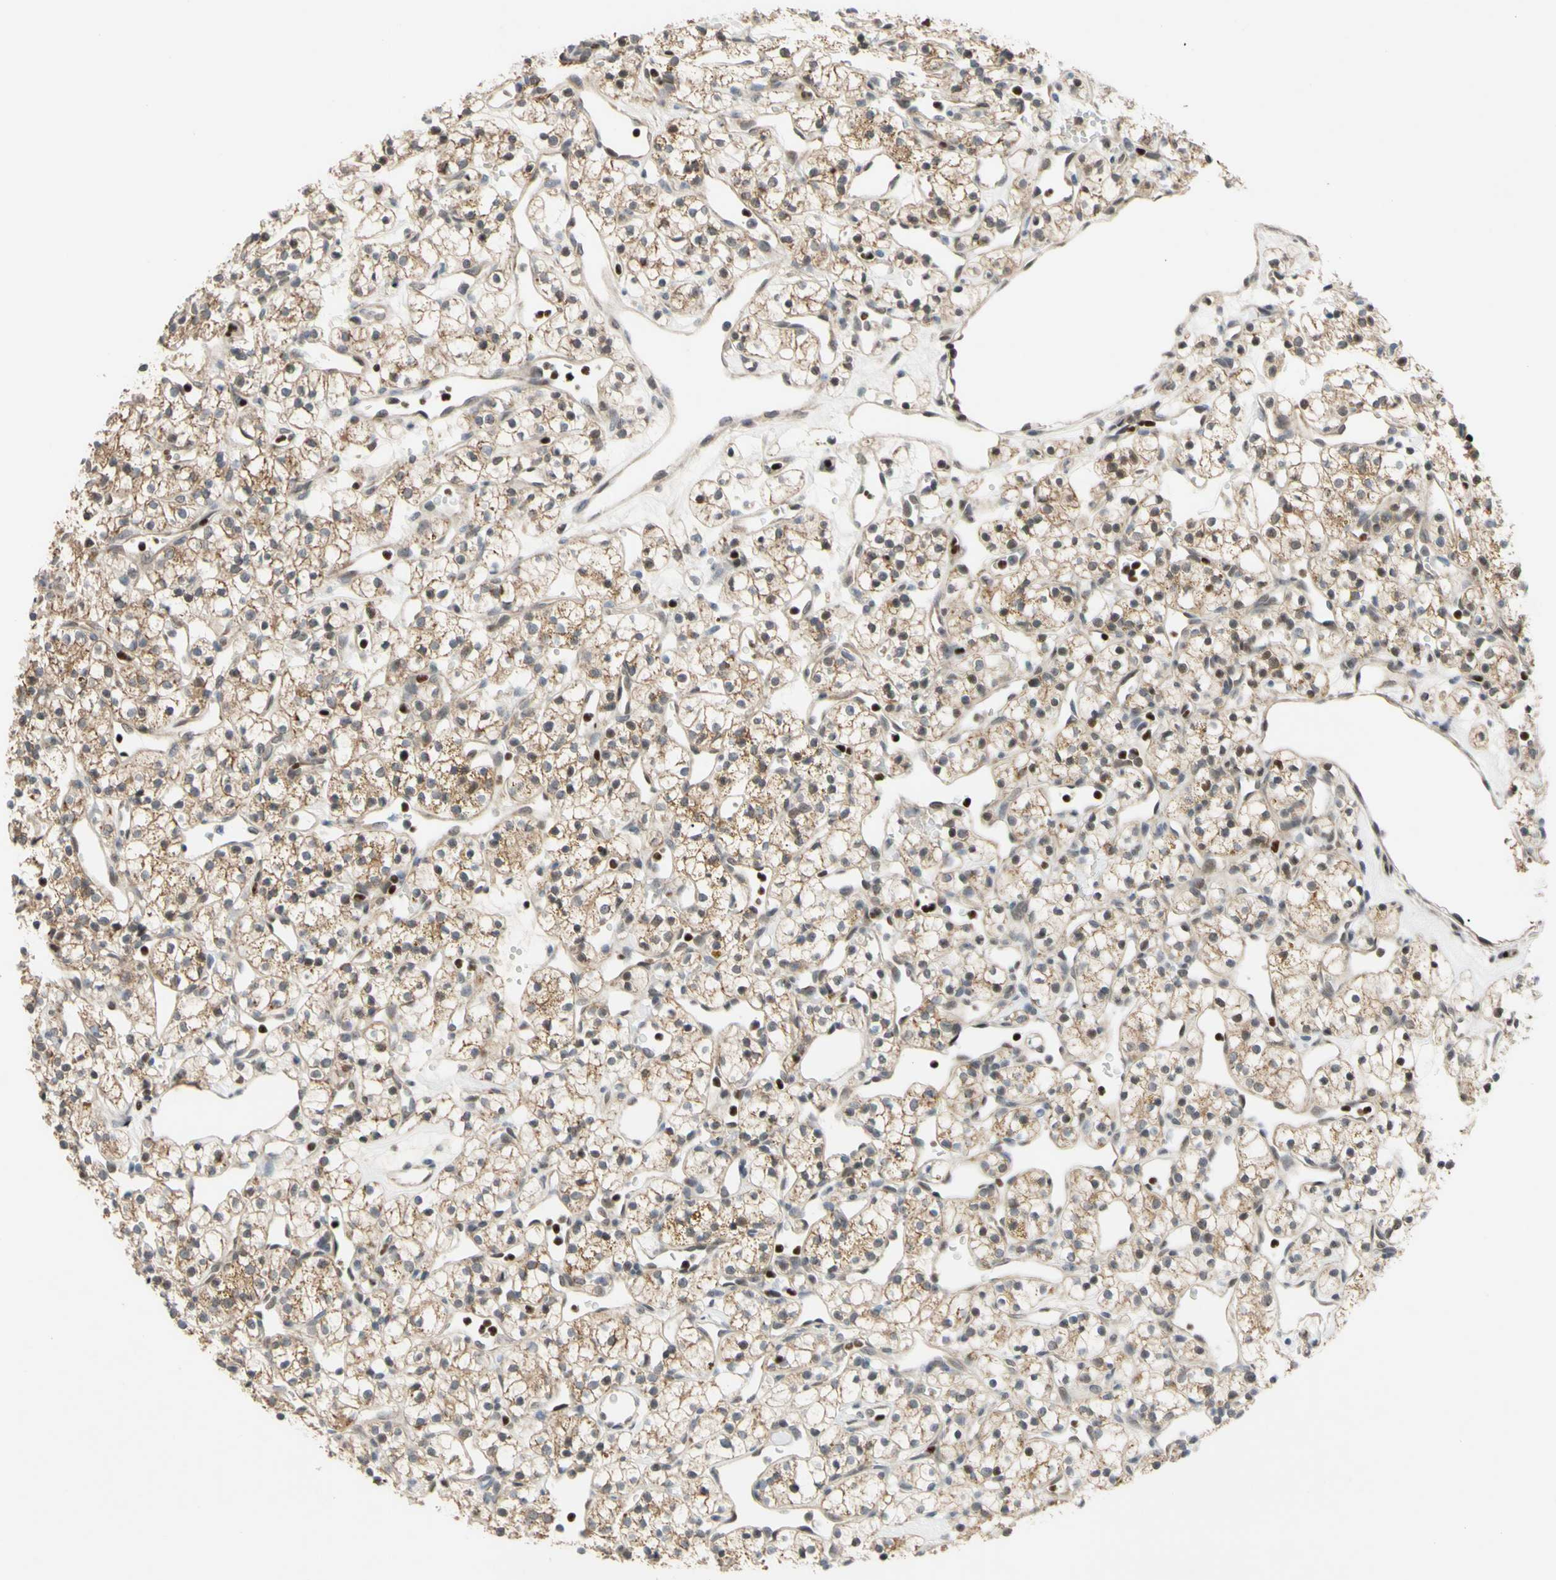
{"staining": {"intensity": "moderate", "quantity": ">75%", "location": "cytoplasmic/membranous"}, "tissue": "renal cancer", "cell_type": "Tumor cells", "image_type": "cancer", "snomed": [{"axis": "morphology", "description": "Adenocarcinoma, NOS"}, {"axis": "topography", "description": "Kidney"}], "caption": "Renal cancer was stained to show a protein in brown. There is medium levels of moderate cytoplasmic/membranous expression in approximately >75% of tumor cells.", "gene": "SP4", "patient": {"sex": "female", "age": 60}}